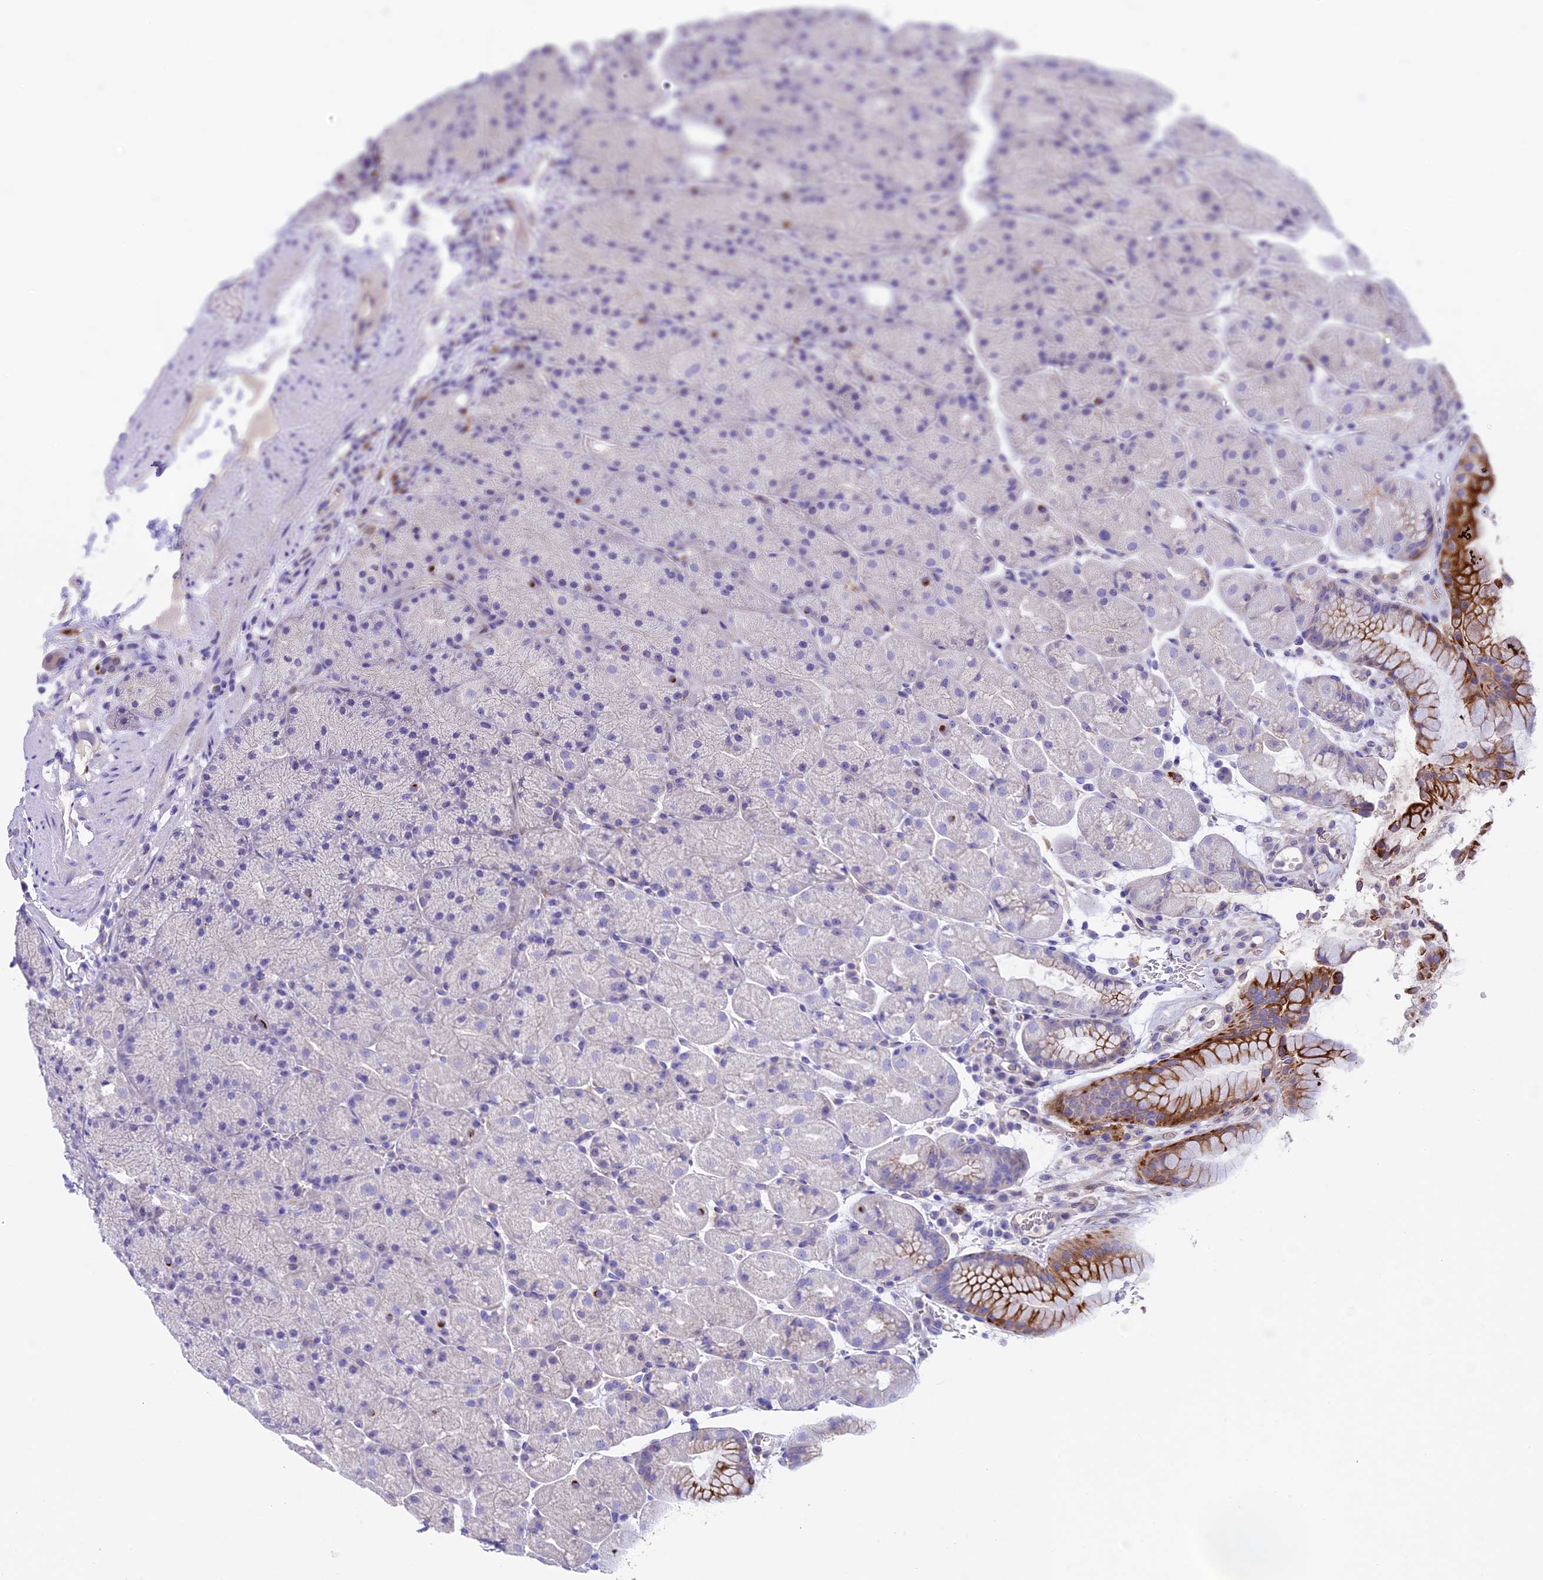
{"staining": {"intensity": "moderate", "quantity": "<25%", "location": "cytoplasmic/membranous"}, "tissue": "stomach", "cell_type": "Glandular cells", "image_type": "normal", "snomed": [{"axis": "morphology", "description": "Normal tissue, NOS"}, {"axis": "topography", "description": "Stomach, upper"}, {"axis": "topography", "description": "Stomach, lower"}], "caption": "Immunohistochemistry (IHC) (DAB (3,3'-diaminobenzidine)) staining of normal stomach exhibits moderate cytoplasmic/membranous protein staining in approximately <25% of glandular cells.", "gene": "NOD2", "patient": {"sex": "male", "age": 67}}